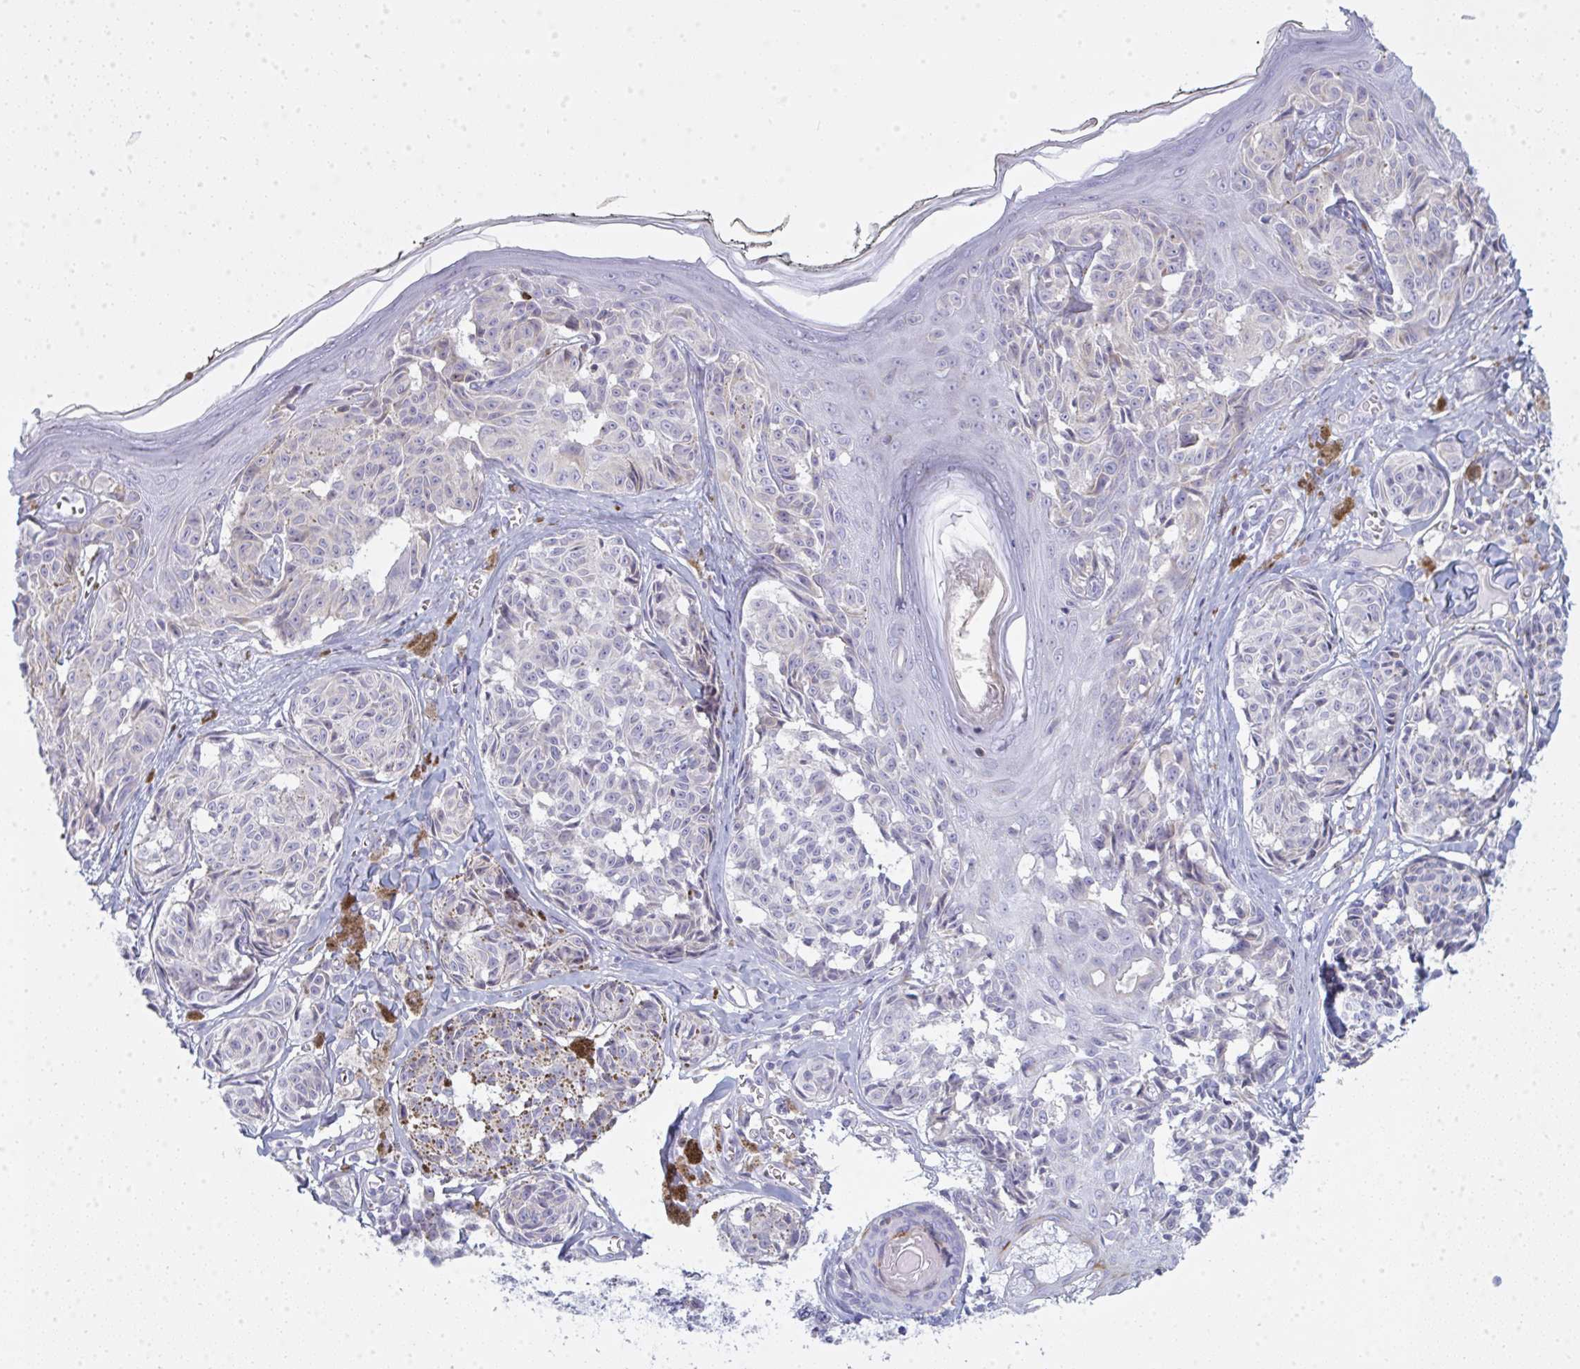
{"staining": {"intensity": "negative", "quantity": "none", "location": "none"}, "tissue": "melanoma", "cell_type": "Tumor cells", "image_type": "cancer", "snomed": [{"axis": "morphology", "description": "Malignant melanoma, NOS"}, {"axis": "topography", "description": "Skin"}], "caption": "There is no significant expression in tumor cells of malignant melanoma.", "gene": "ATG9A", "patient": {"sex": "female", "age": 43}}